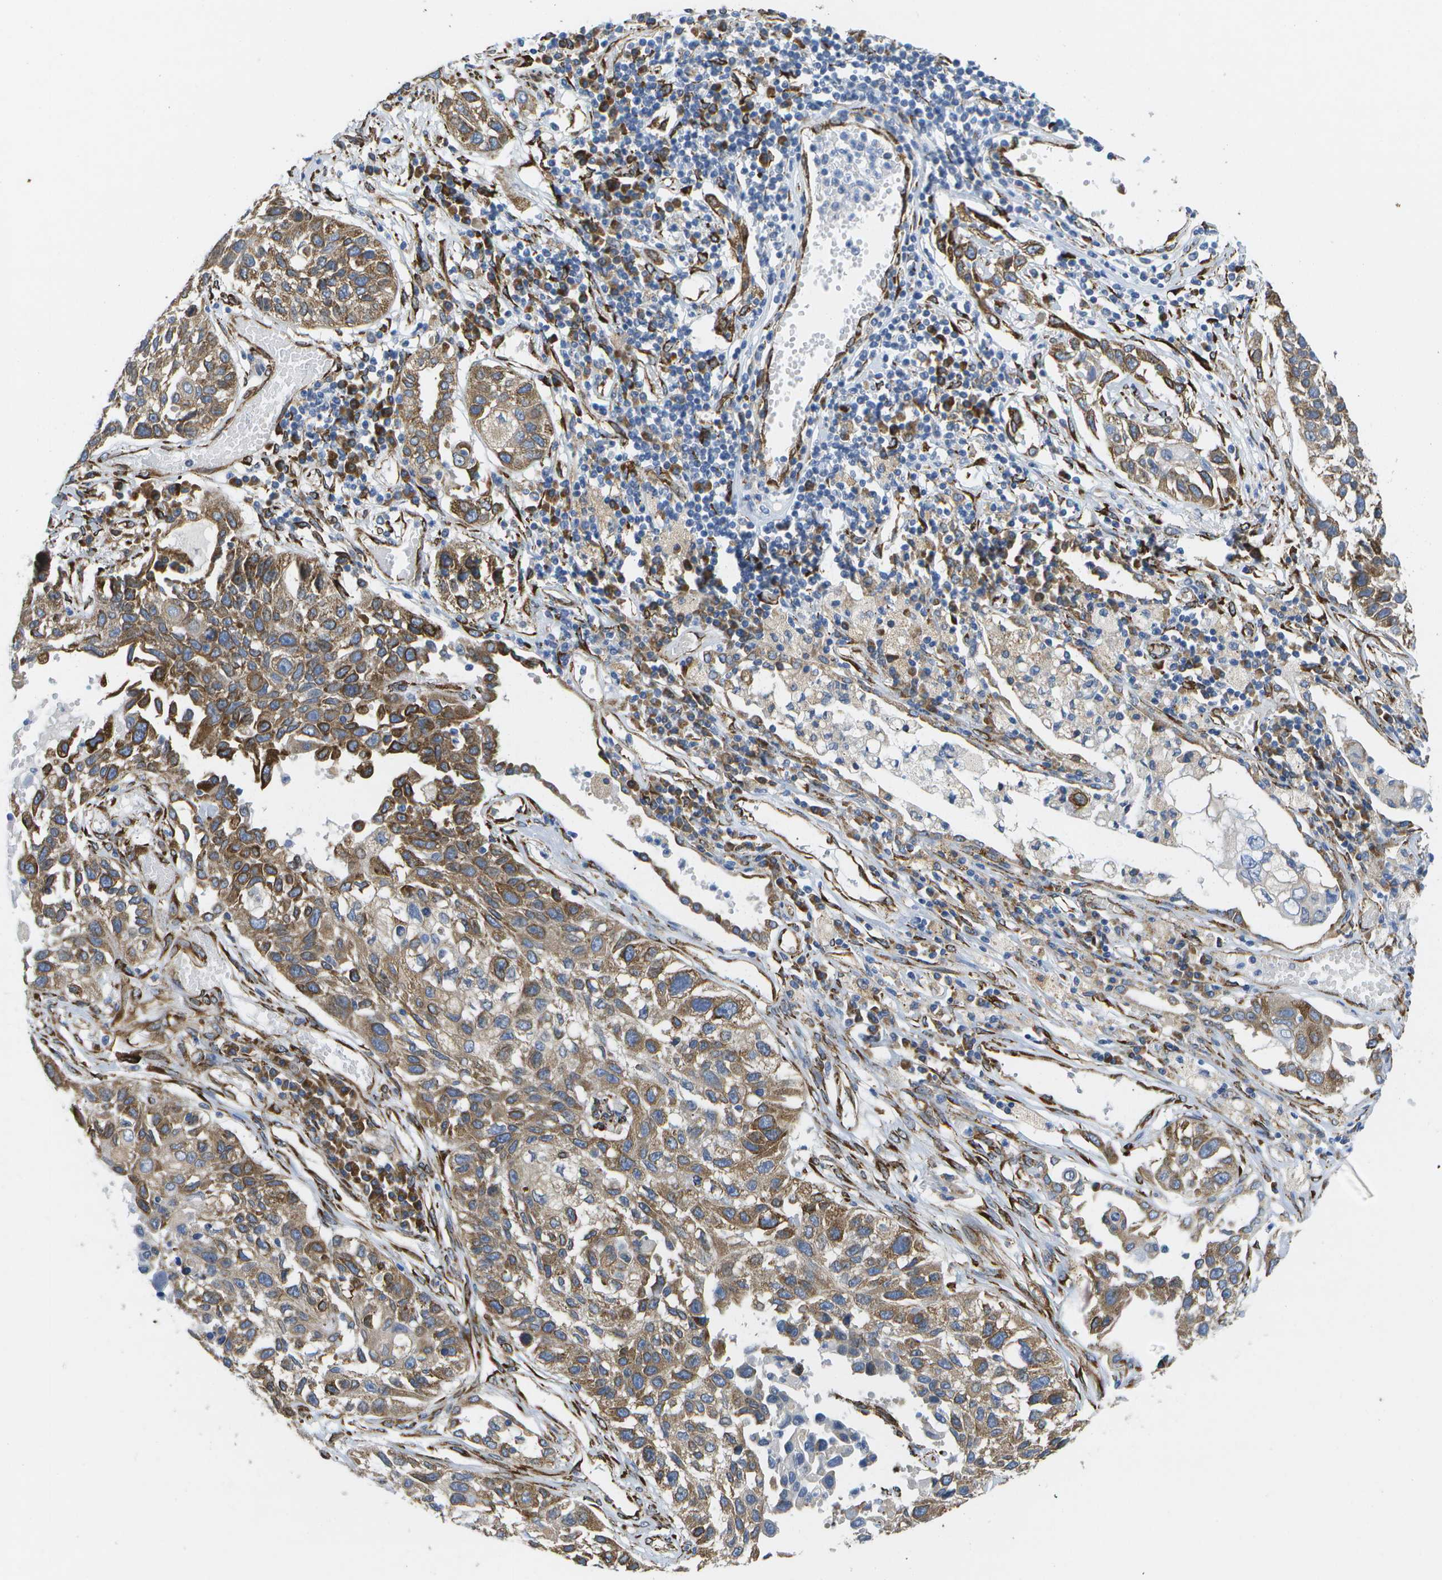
{"staining": {"intensity": "moderate", "quantity": ">75%", "location": "cytoplasmic/membranous"}, "tissue": "lung cancer", "cell_type": "Tumor cells", "image_type": "cancer", "snomed": [{"axis": "morphology", "description": "Squamous cell carcinoma, NOS"}, {"axis": "topography", "description": "Lung"}], "caption": "Protein expression analysis of lung squamous cell carcinoma shows moderate cytoplasmic/membranous expression in about >75% of tumor cells. (IHC, brightfield microscopy, high magnification).", "gene": "ZDHHC17", "patient": {"sex": "male", "age": 71}}